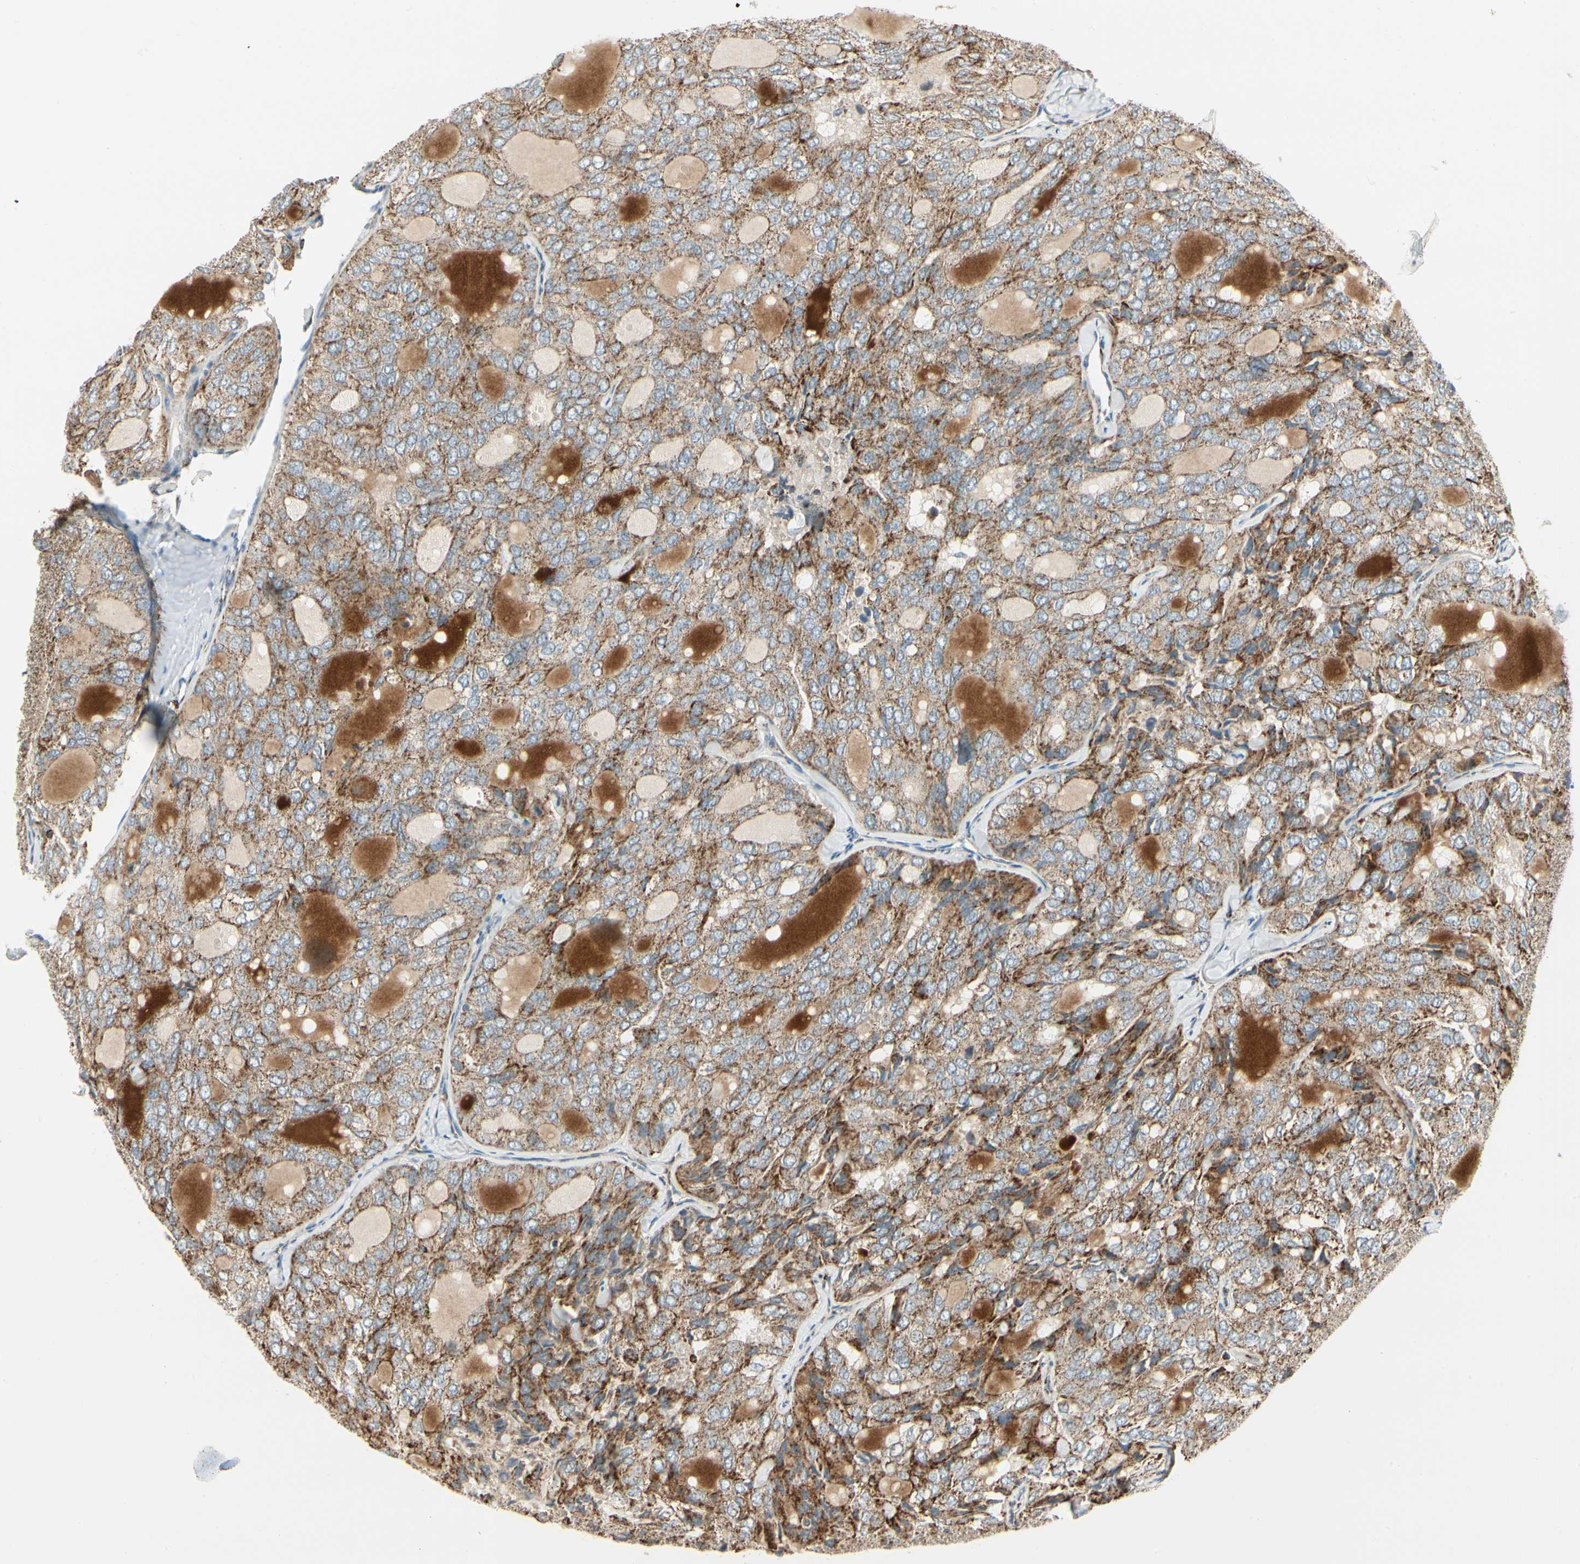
{"staining": {"intensity": "moderate", "quantity": ">75%", "location": "cytoplasmic/membranous"}, "tissue": "thyroid cancer", "cell_type": "Tumor cells", "image_type": "cancer", "snomed": [{"axis": "morphology", "description": "Follicular adenoma carcinoma, NOS"}, {"axis": "topography", "description": "Thyroid gland"}], "caption": "Protein staining of thyroid cancer (follicular adenoma carcinoma) tissue shows moderate cytoplasmic/membranous positivity in about >75% of tumor cells.", "gene": "ANKS6", "patient": {"sex": "male", "age": 75}}